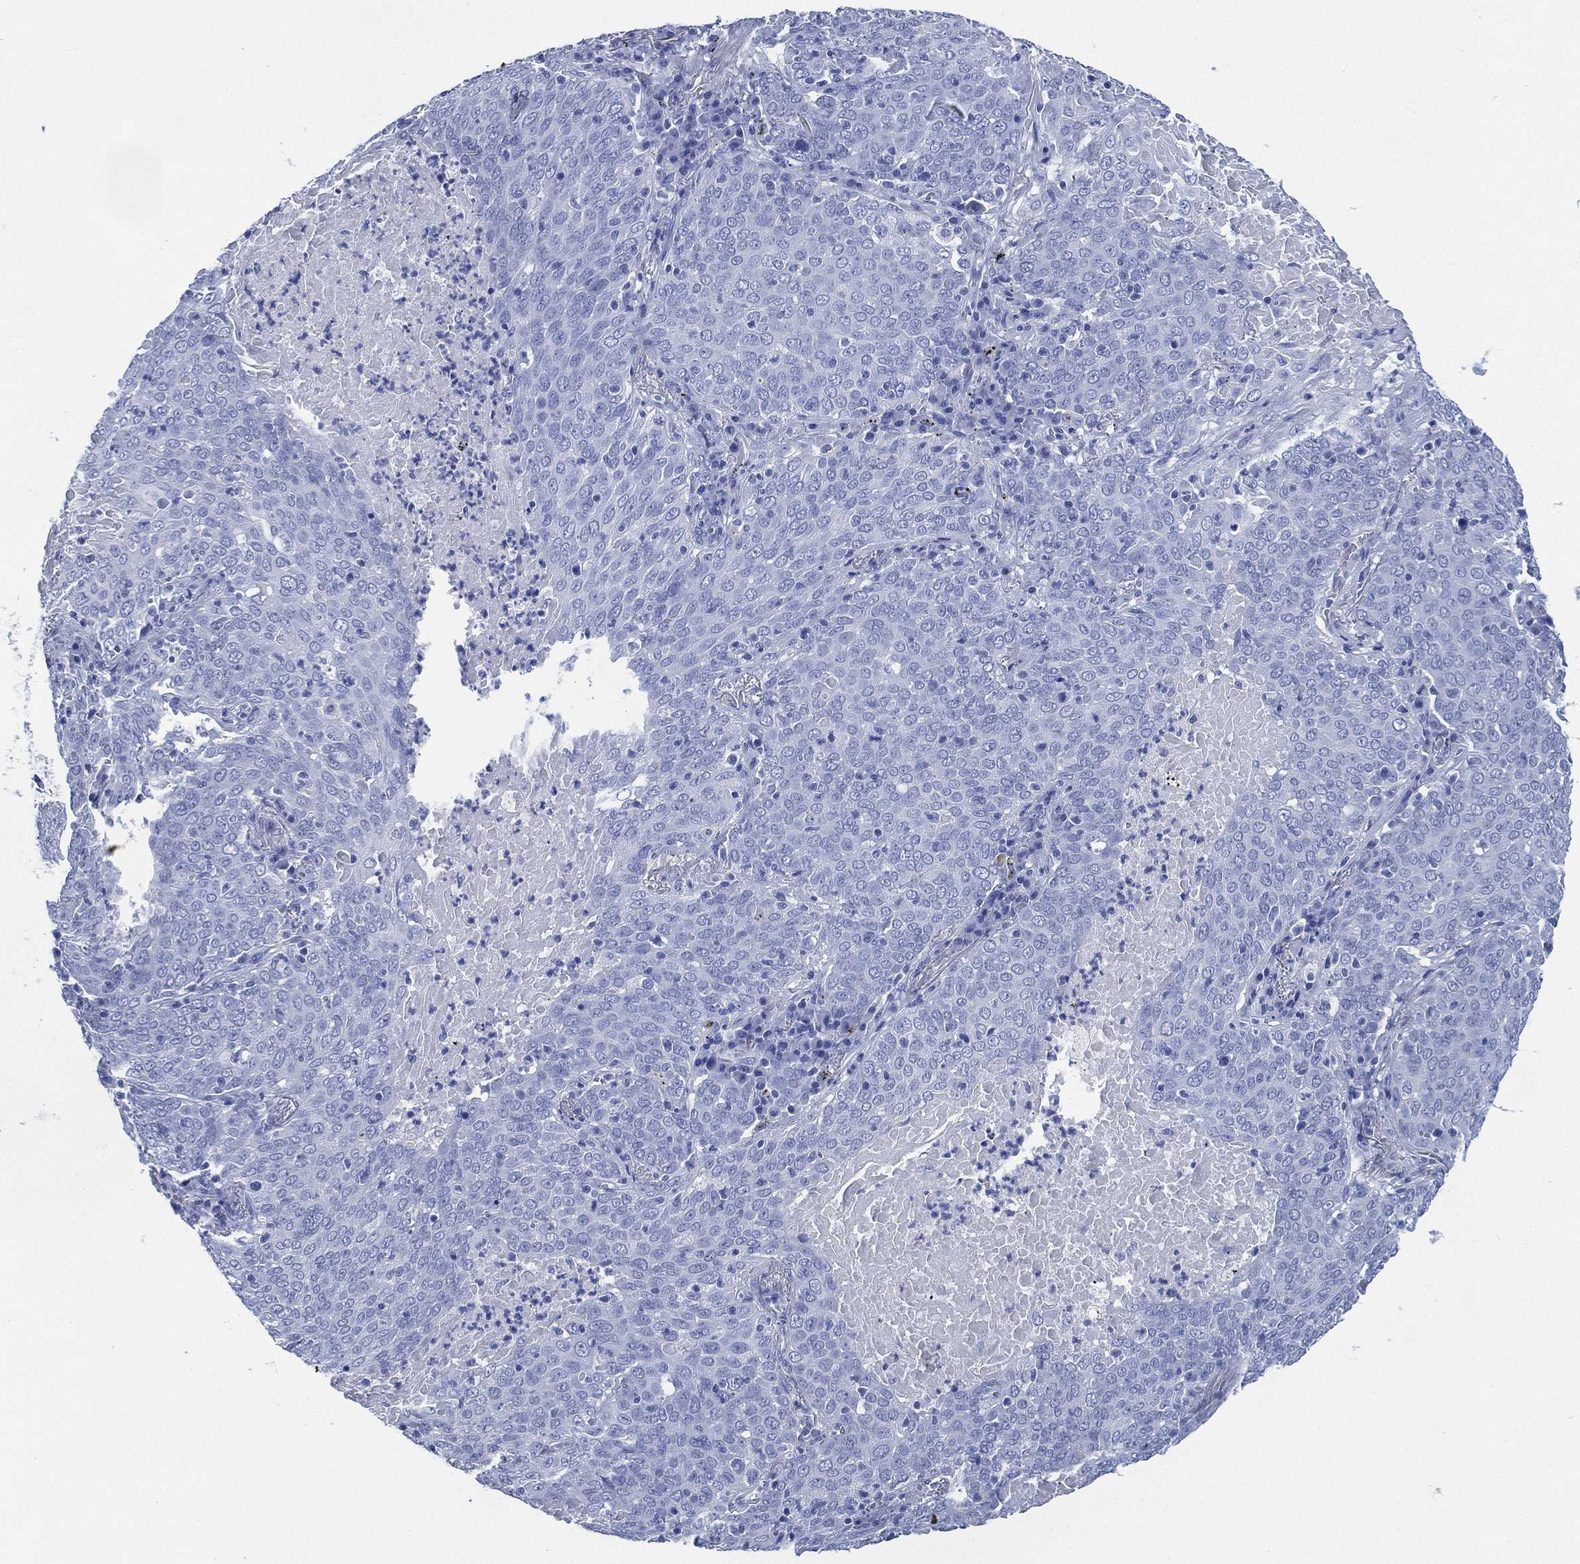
{"staining": {"intensity": "negative", "quantity": "none", "location": "none"}, "tissue": "lung cancer", "cell_type": "Tumor cells", "image_type": "cancer", "snomed": [{"axis": "morphology", "description": "Squamous cell carcinoma, NOS"}, {"axis": "topography", "description": "Lung"}], "caption": "This histopathology image is of lung cancer stained with immunohistochemistry (IHC) to label a protein in brown with the nuclei are counter-stained blue. There is no expression in tumor cells.", "gene": "SIGLECL1", "patient": {"sex": "male", "age": 82}}